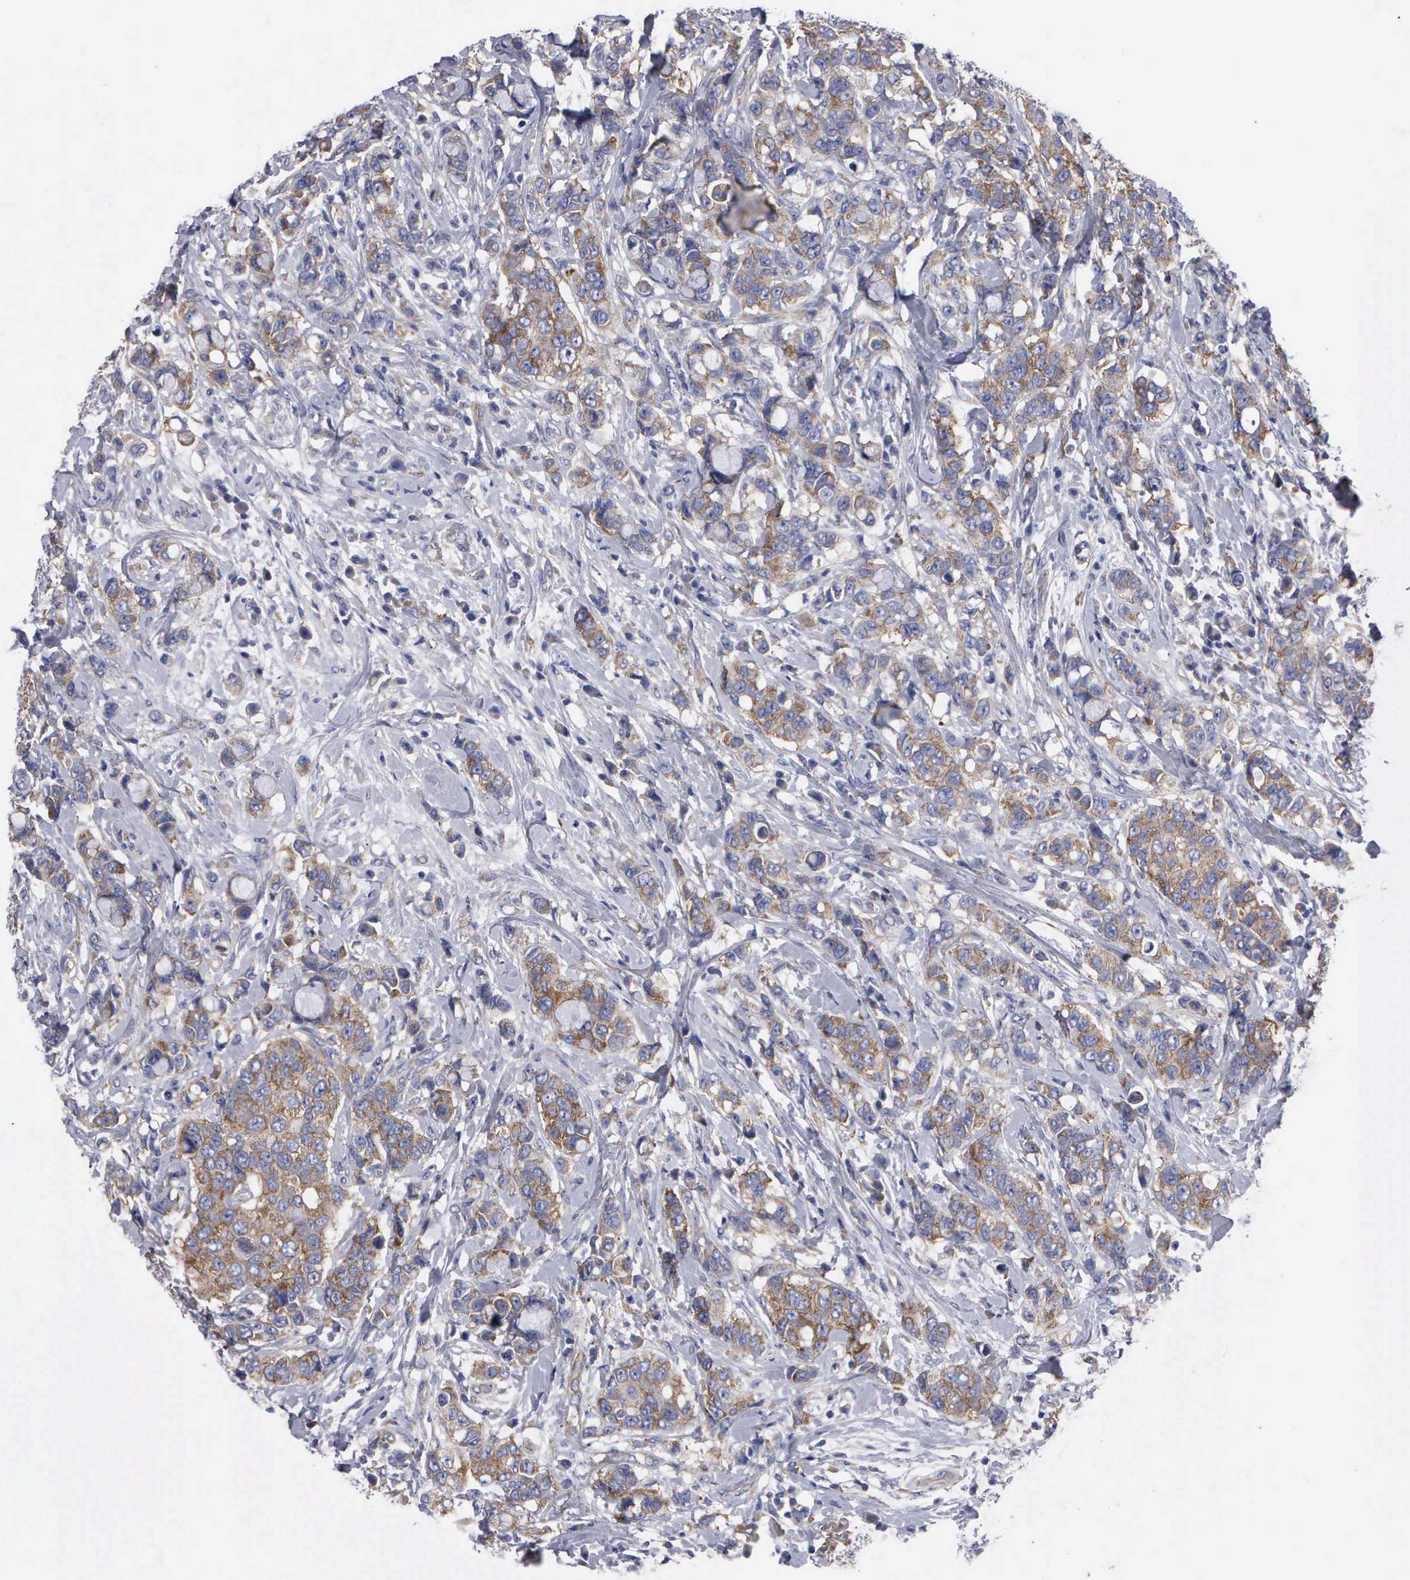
{"staining": {"intensity": "moderate", "quantity": ">75%", "location": "cytoplasmic/membranous"}, "tissue": "breast cancer", "cell_type": "Tumor cells", "image_type": "cancer", "snomed": [{"axis": "morphology", "description": "Duct carcinoma"}, {"axis": "topography", "description": "Breast"}], "caption": "High-magnification brightfield microscopy of breast intraductal carcinoma stained with DAB (brown) and counterstained with hematoxylin (blue). tumor cells exhibit moderate cytoplasmic/membranous expression is appreciated in approximately>75% of cells.", "gene": "TXLNG", "patient": {"sex": "female", "age": 27}}